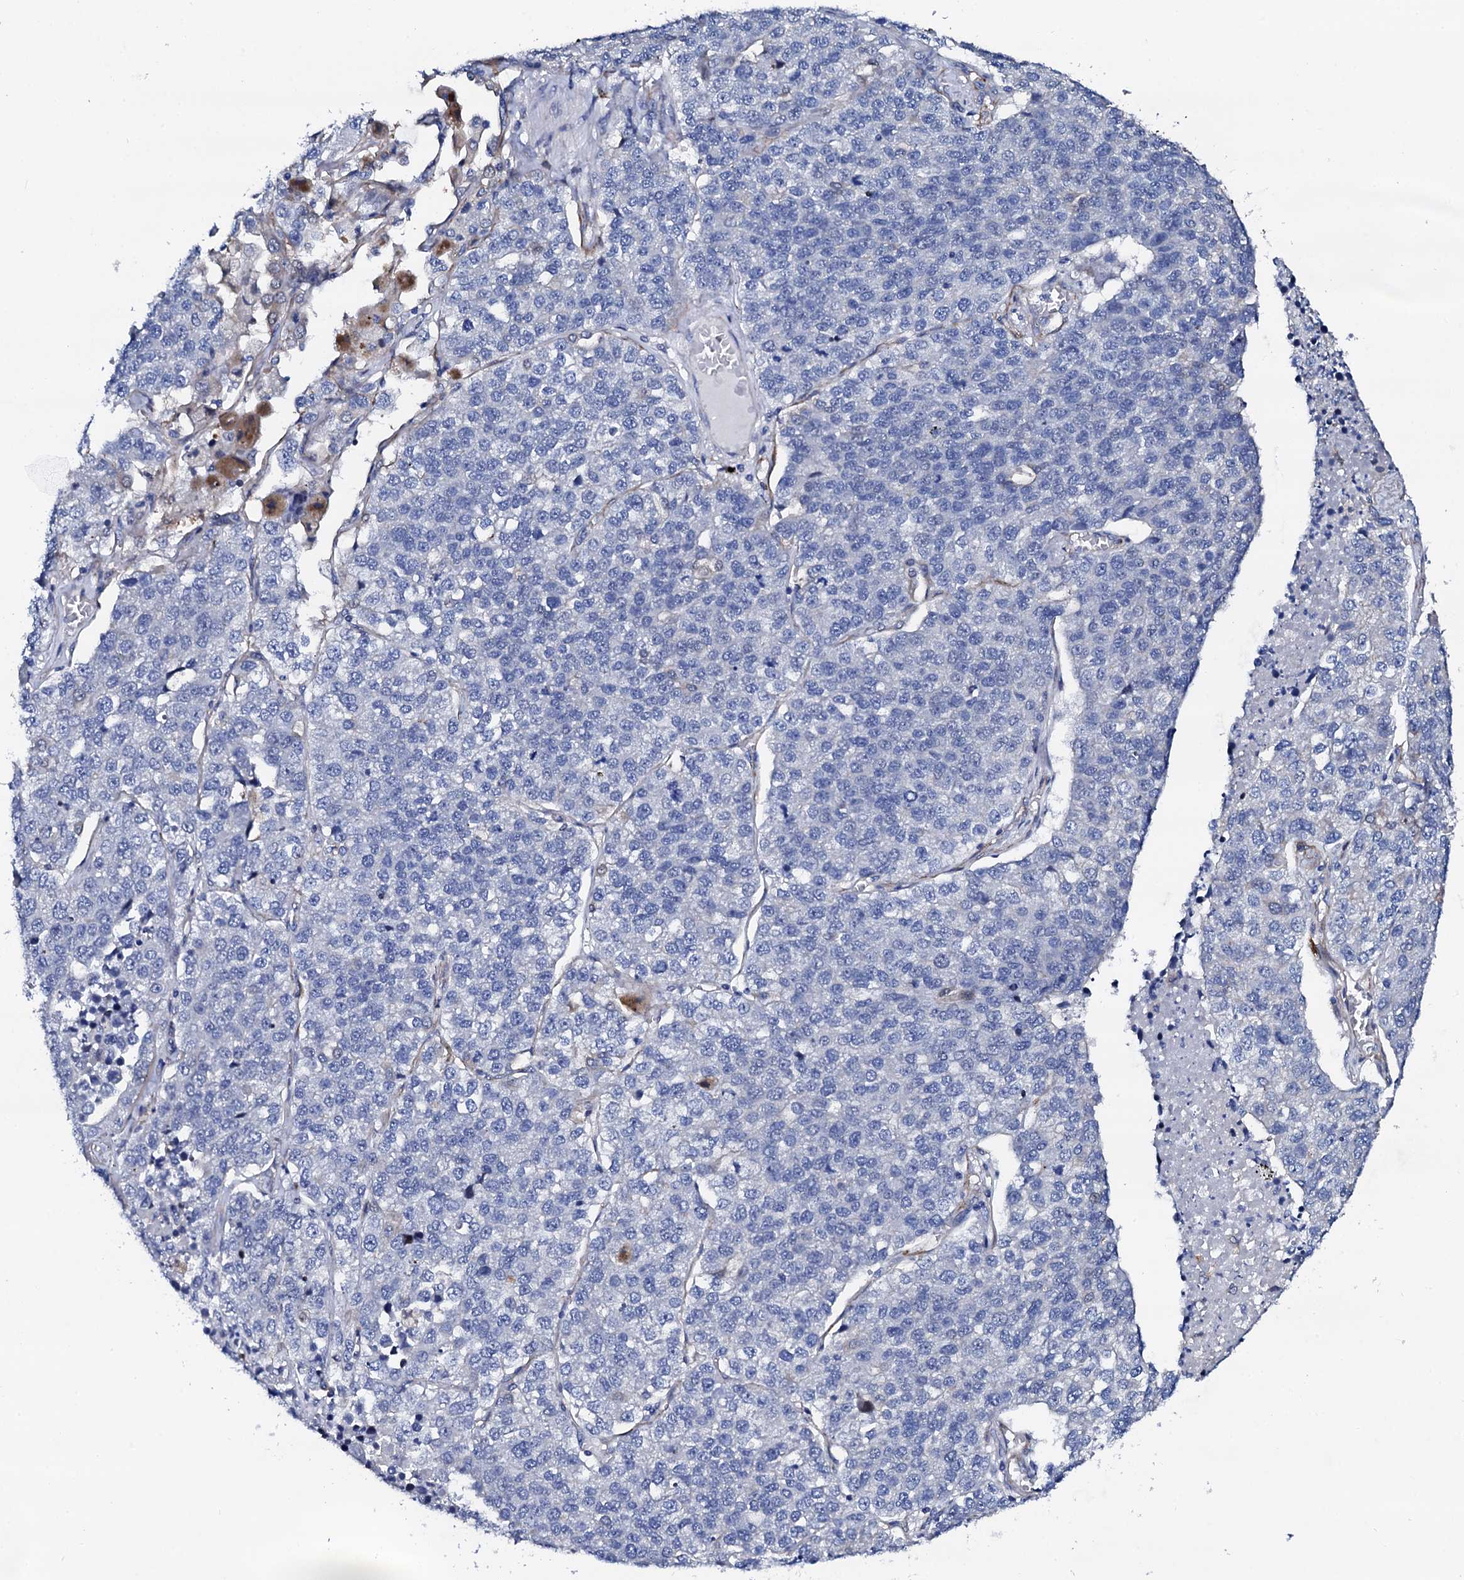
{"staining": {"intensity": "negative", "quantity": "none", "location": "none"}, "tissue": "lung cancer", "cell_type": "Tumor cells", "image_type": "cancer", "snomed": [{"axis": "morphology", "description": "Adenocarcinoma, NOS"}, {"axis": "topography", "description": "Lung"}], "caption": "Histopathology image shows no significant protein positivity in tumor cells of lung adenocarcinoma. (DAB immunohistochemistry (IHC), high magnification).", "gene": "TRDN", "patient": {"sex": "male", "age": 49}}